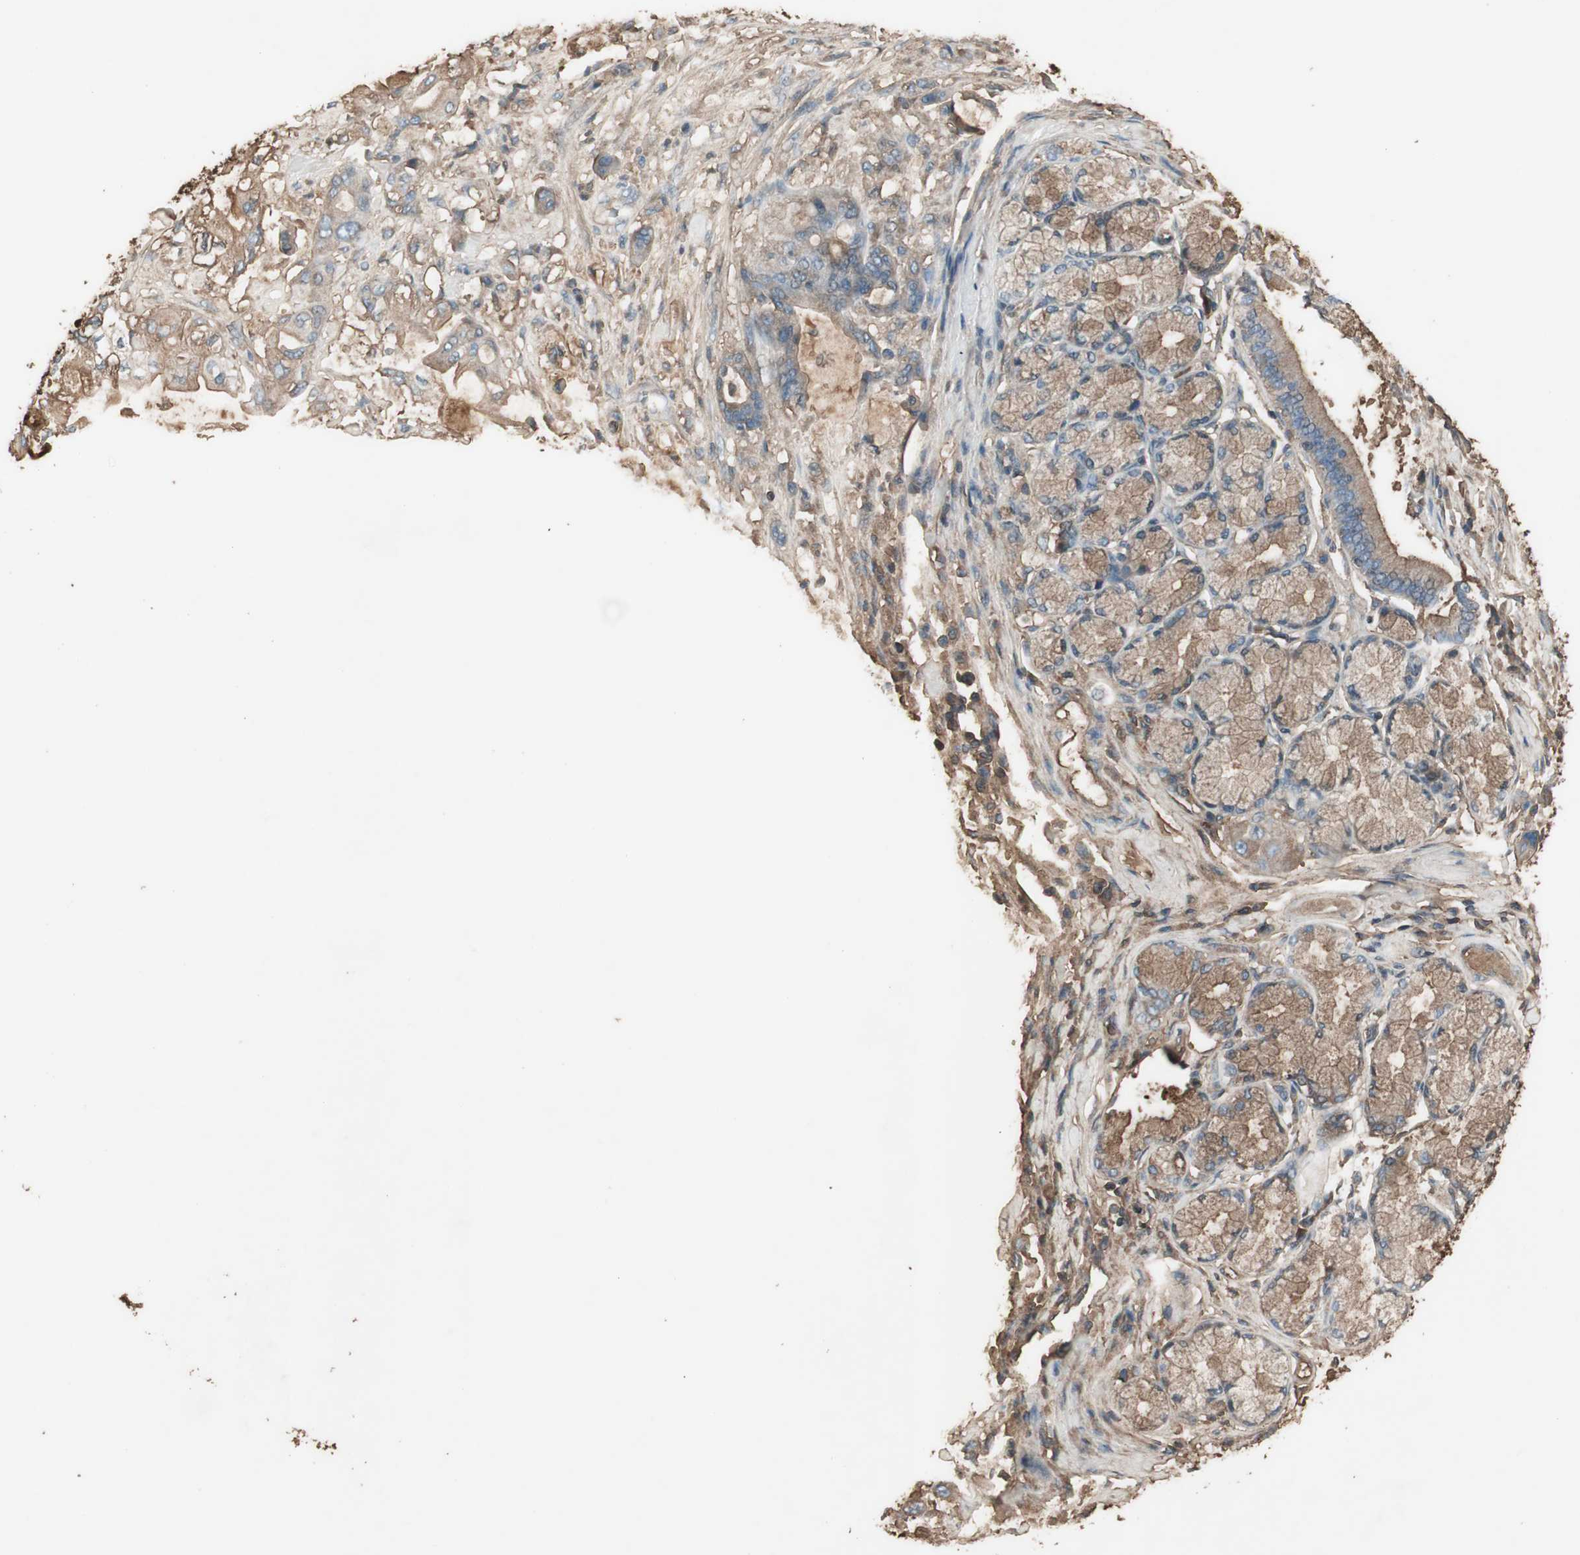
{"staining": {"intensity": "weak", "quantity": ">75%", "location": "cytoplasmic/membranous"}, "tissue": "pancreatic cancer", "cell_type": "Tumor cells", "image_type": "cancer", "snomed": [{"axis": "morphology", "description": "Adenocarcinoma, NOS"}, {"axis": "morphology", "description": "Adenocarcinoma, metastatic, NOS"}, {"axis": "topography", "description": "Lymph node"}, {"axis": "topography", "description": "Pancreas"}, {"axis": "topography", "description": "Duodenum"}], "caption": "A high-resolution histopathology image shows immunohistochemistry (IHC) staining of pancreatic metastatic adenocarcinoma, which exhibits weak cytoplasmic/membranous positivity in approximately >75% of tumor cells.", "gene": "MMP14", "patient": {"sex": "female", "age": 64}}